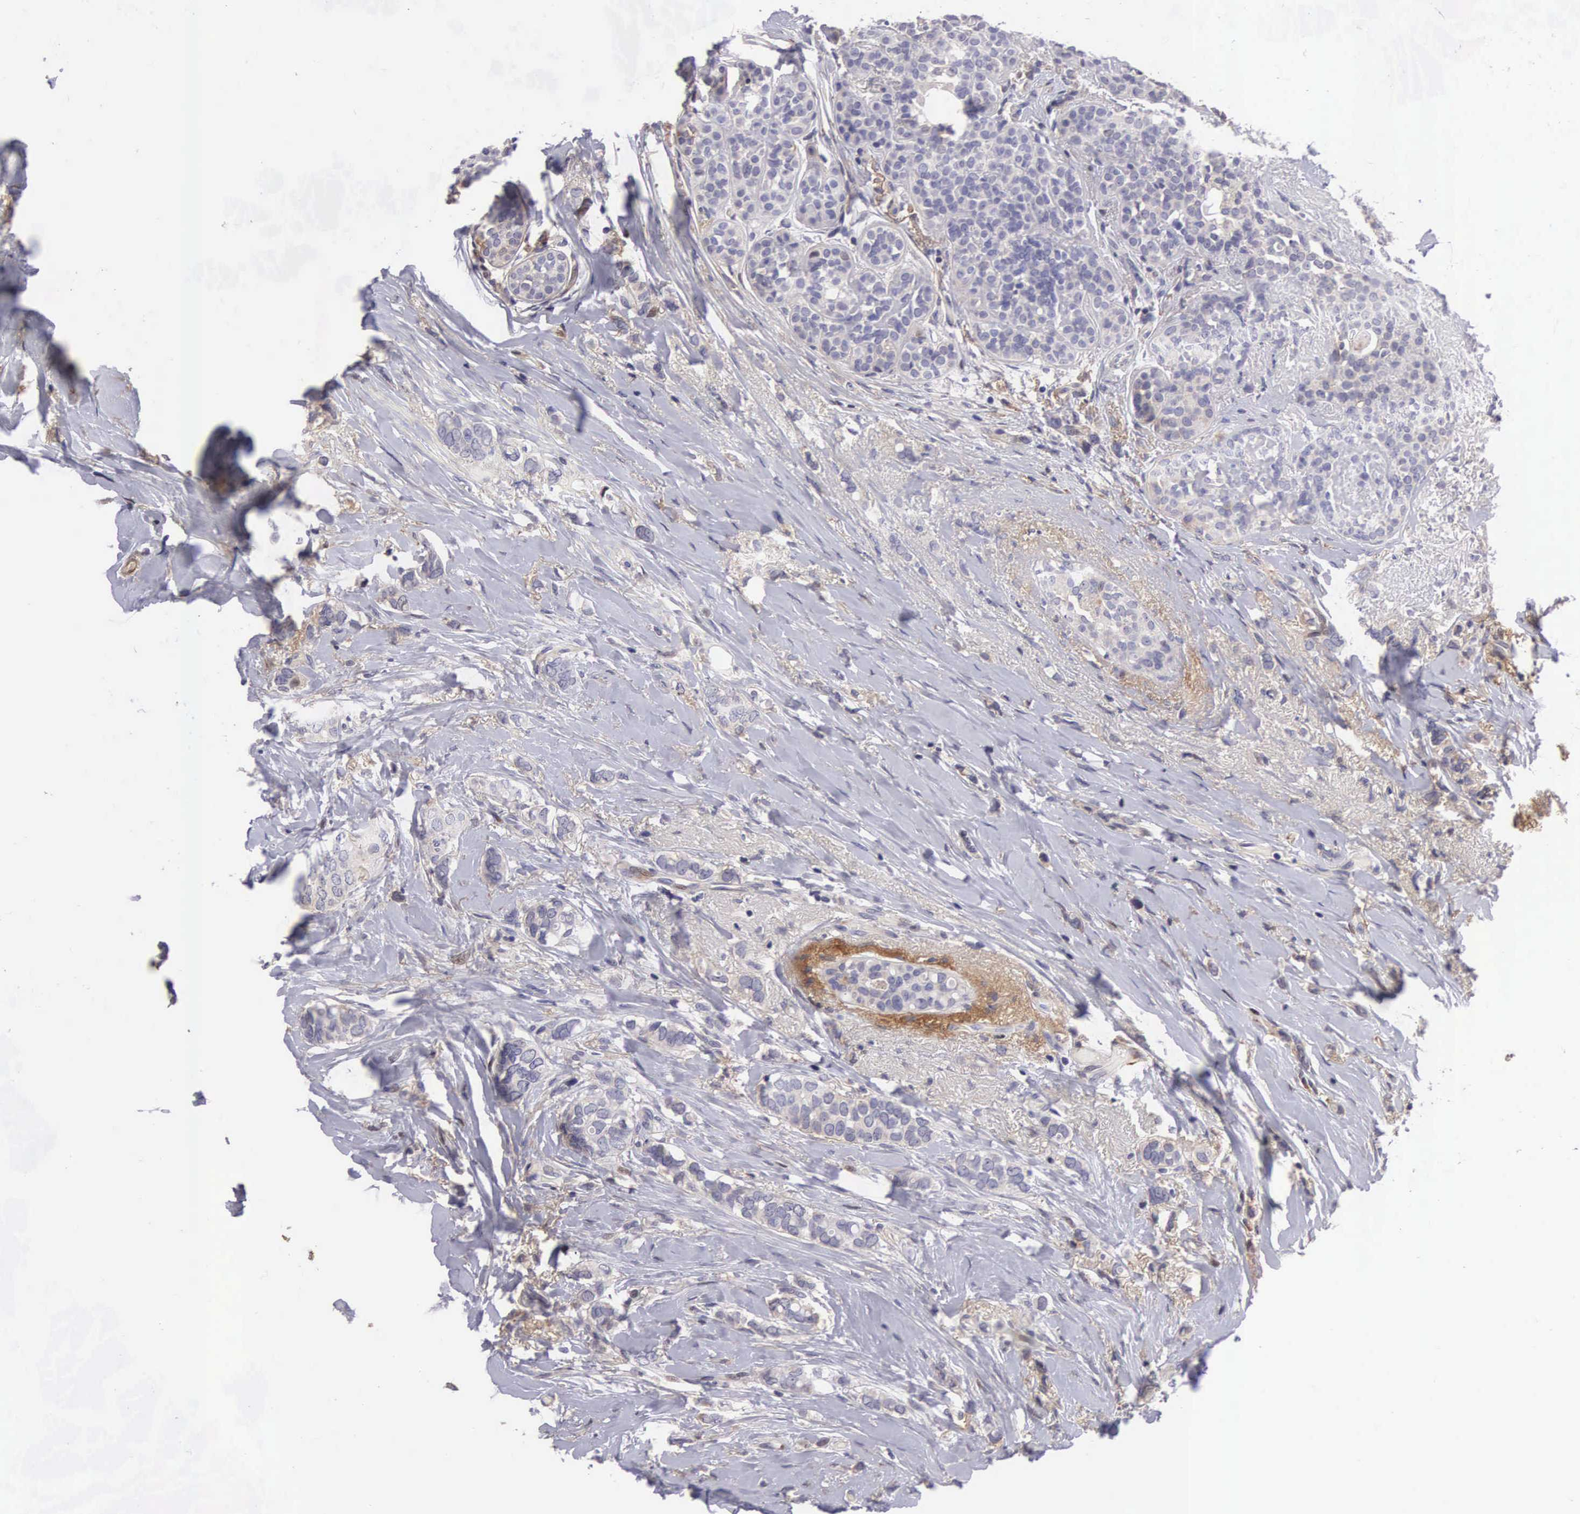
{"staining": {"intensity": "weak", "quantity": "<25%", "location": "cytoplasmic/membranous"}, "tissue": "breast cancer", "cell_type": "Tumor cells", "image_type": "cancer", "snomed": [{"axis": "morphology", "description": "Duct carcinoma"}, {"axis": "topography", "description": "Breast"}], "caption": "Immunohistochemical staining of breast invasive ductal carcinoma reveals no significant staining in tumor cells.", "gene": "EMID1", "patient": {"sex": "female", "age": 72}}